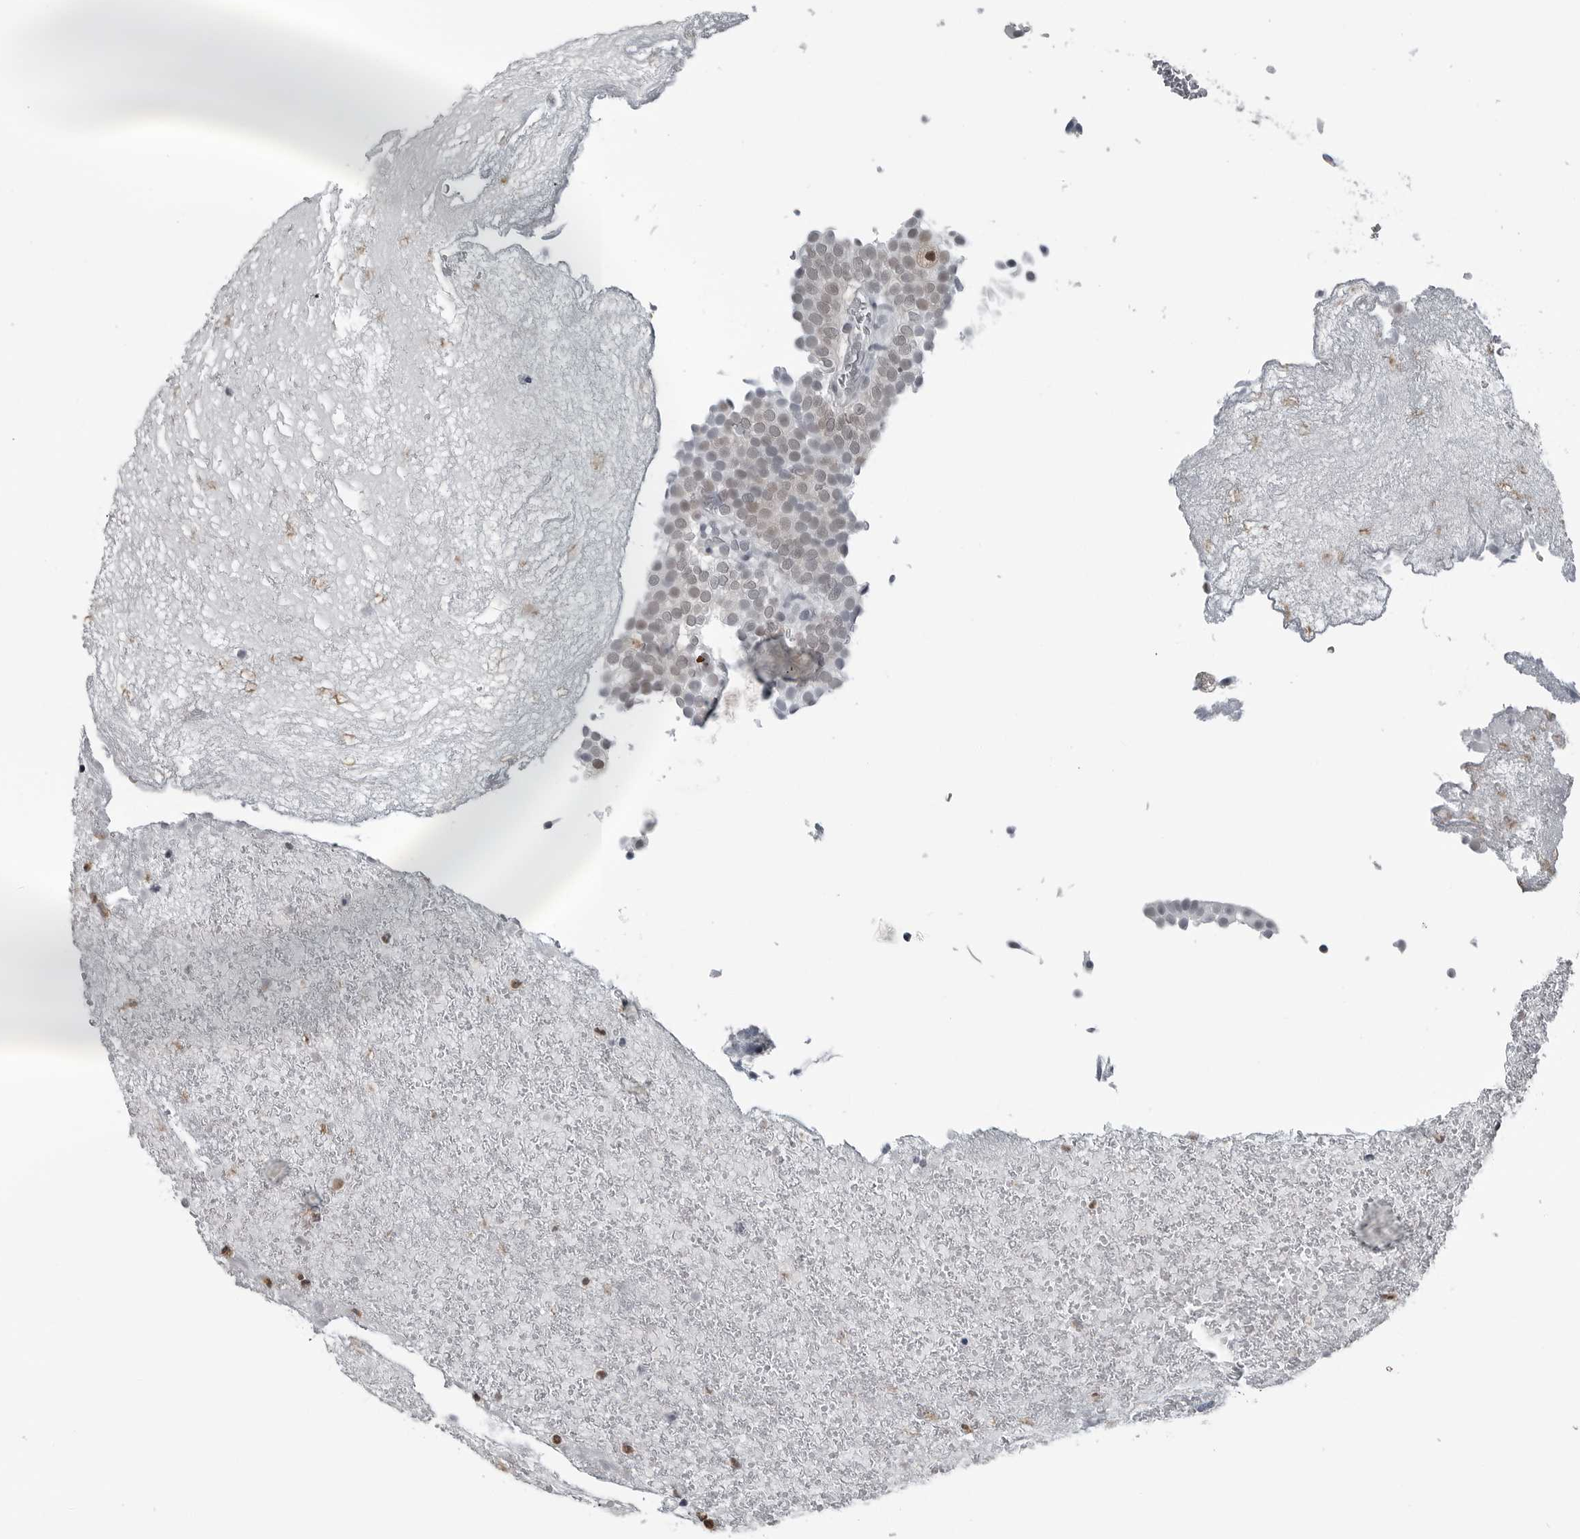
{"staining": {"intensity": "weak", "quantity": ">75%", "location": "nuclear"}, "tissue": "urothelial cancer", "cell_type": "Tumor cells", "image_type": "cancer", "snomed": [{"axis": "morphology", "description": "Urothelial carcinoma, Low grade"}, {"axis": "topography", "description": "Urinary bladder"}], "caption": "High-power microscopy captured an immunohistochemistry (IHC) histopathology image of urothelial cancer, revealing weak nuclear positivity in about >75% of tumor cells. The staining was performed using DAB (3,3'-diaminobenzidine), with brown indicating positive protein expression. Nuclei are stained blue with hematoxylin.", "gene": "AKR1A1", "patient": {"sex": "male", "age": 78}}